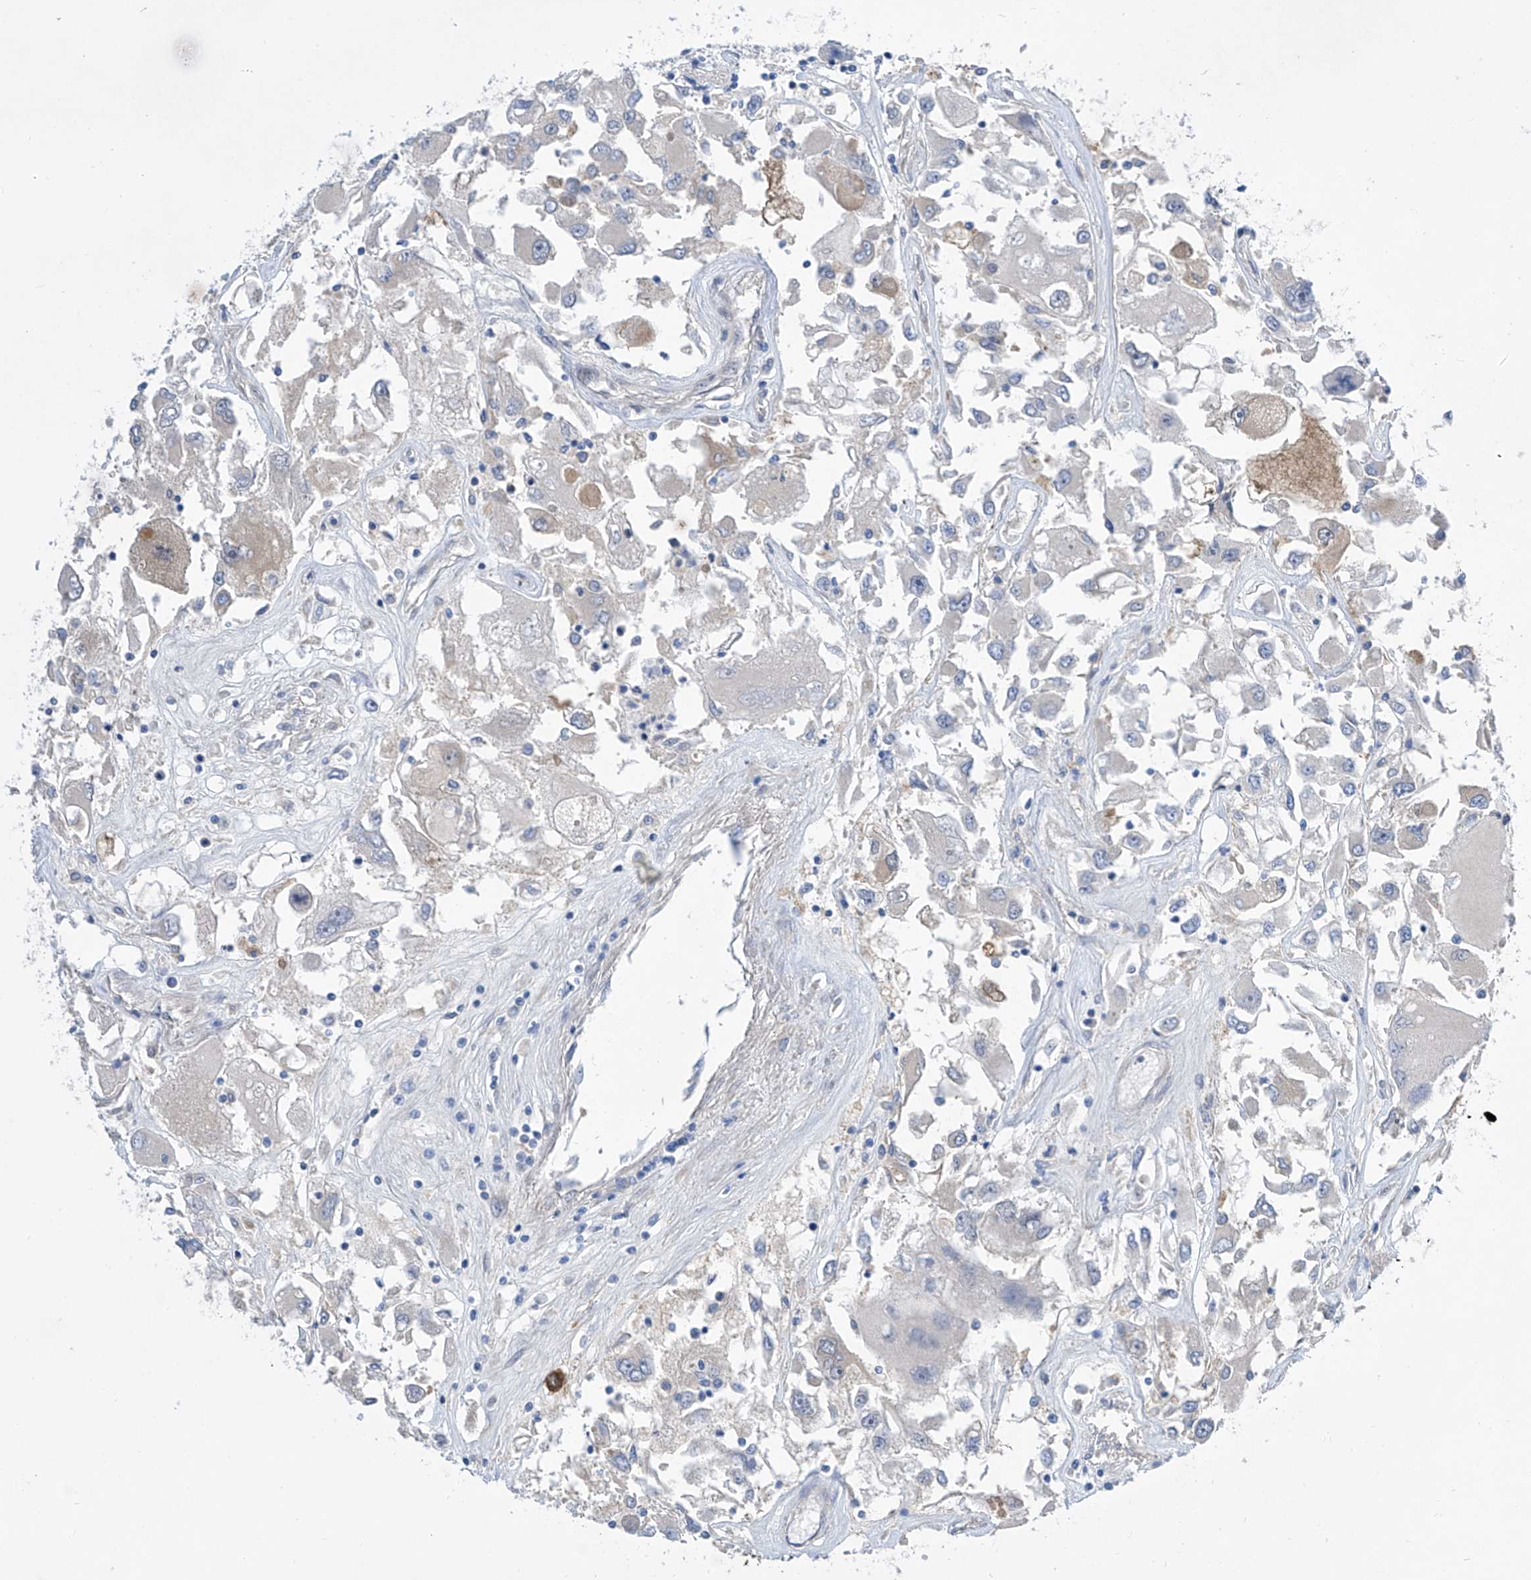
{"staining": {"intensity": "weak", "quantity": "<25%", "location": "cytoplasmic/membranous"}, "tissue": "renal cancer", "cell_type": "Tumor cells", "image_type": "cancer", "snomed": [{"axis": "morphology", "description": "Adenocarcinoma, NOS"}, {"axis": "topography", "description": "Kidney"}], "caption": "This is an immunohistochemistry (IHC) histopathology image of adenocarcinoma (renal). There is no expression in tumor cells.", "gene": "SRBD1", "patient": {"sex": "female", "age": 52}}